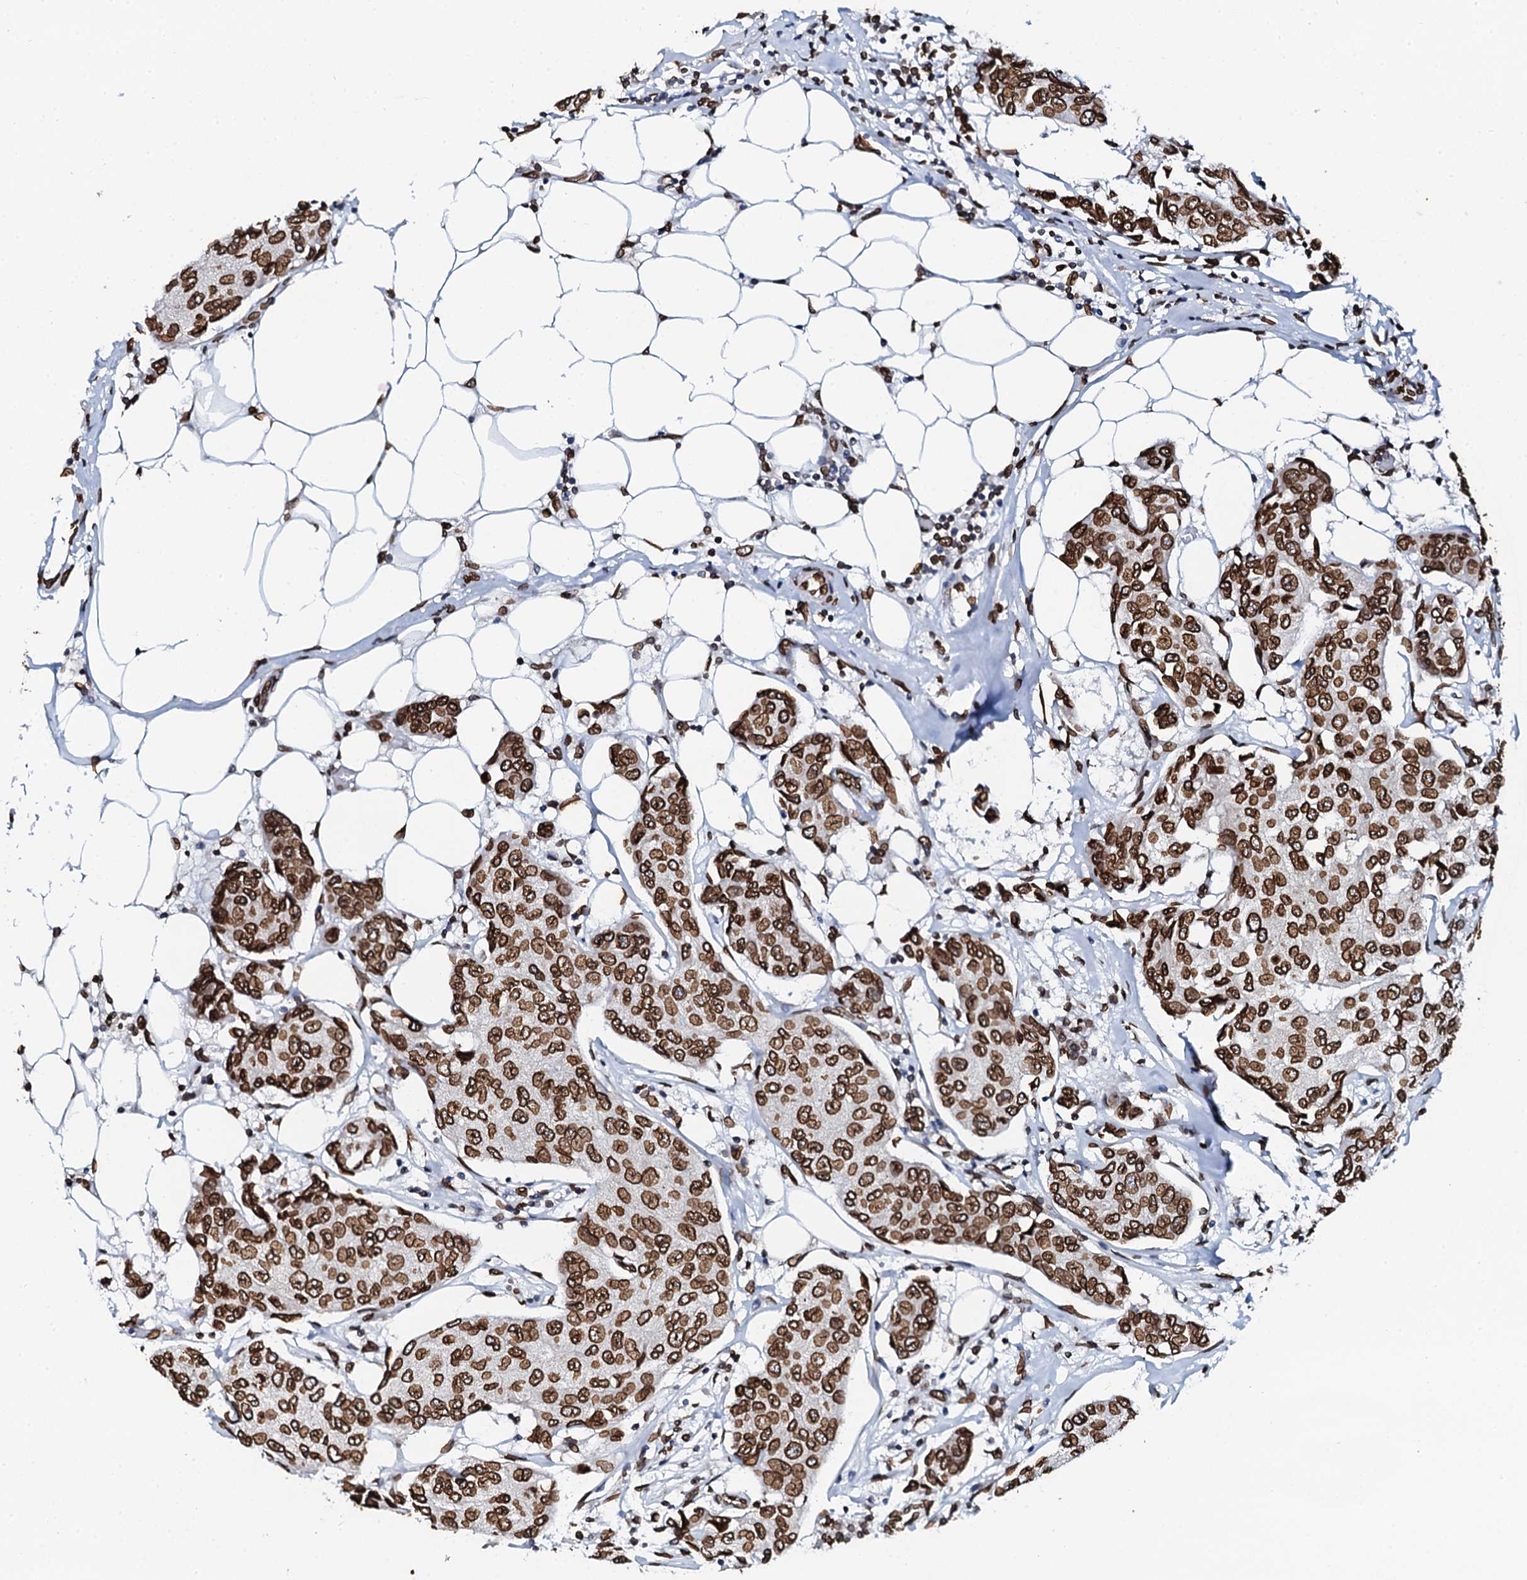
{"staining": {"intensity": "strong", "quantity": ">75%", "location": "nuclear"}, "tissue": "breast cancer", "cell_type": "Tumor cells", "image_type": "cancer", "snomed": [{"axis": "morphology", "description": "Duct carcinoma"}, {"axis": "topography", "description": "Breast"}], "caption": "Human breast intraductal carcinoma stained with a protein marker reveals strong staining in tumor cells.", "gene": "KATNAL2", "patient": {"sex": "female", "age": 80}}